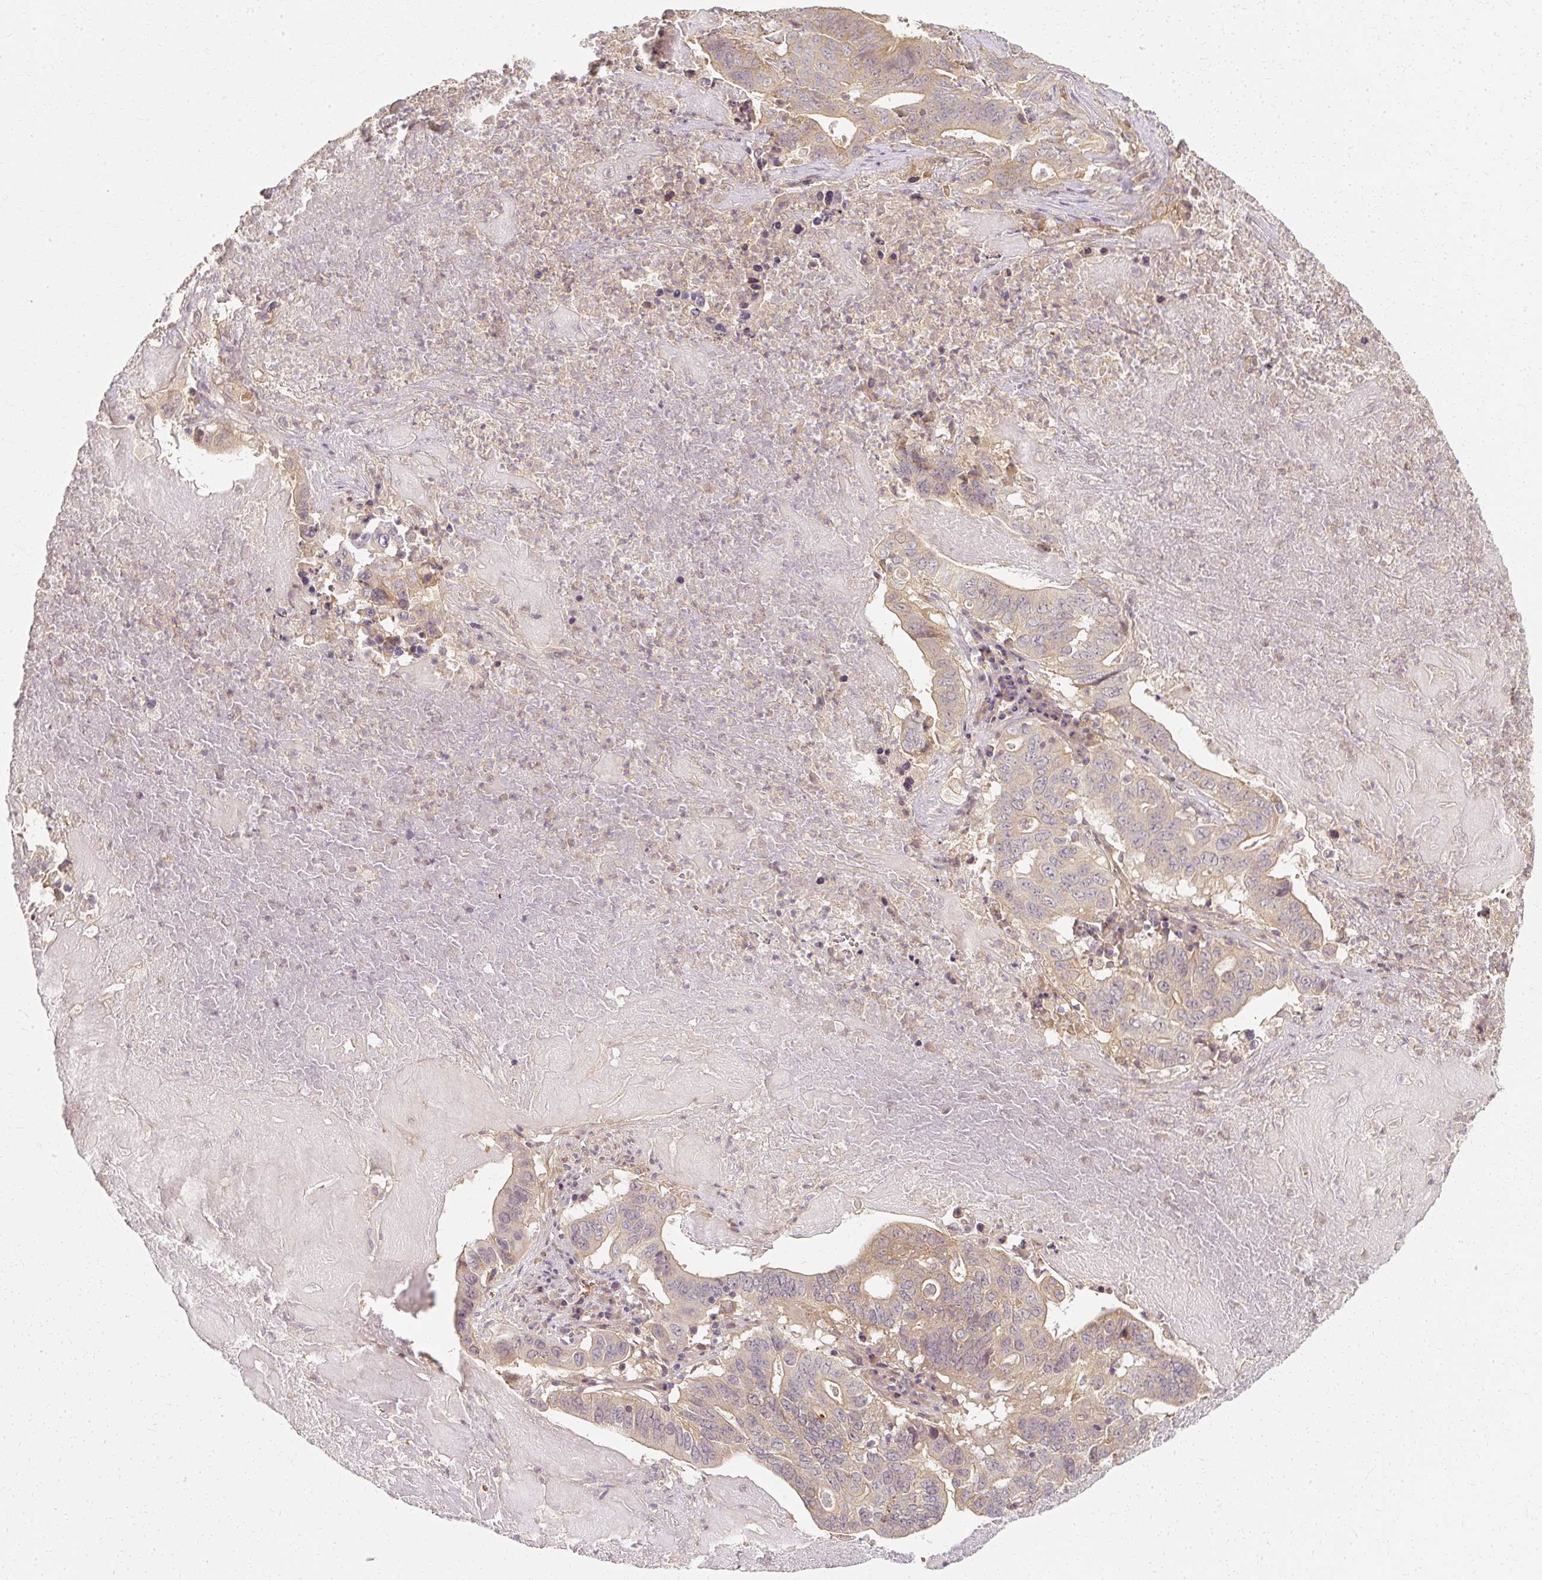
{"staining": {"intensity": "moderate", "quantity": "25%-75%", "location": "cytoplasmic/membranous"}, "tissue": "lung cancer", "cell_type": "Tumor cells", "image_type": "cancer", "snomed": [{"axis": "morphology", "description": "Adenocarcinoma, NOS"}, {"axis": "topography", "description": "Lung"}], "caption": "Brown immunohistochemical staining in human lung cancer demonstrates moderate cytoplasmic/membranous positivity in approximately 25%-75% of tumor cells.", "gene": "GNAQ", "patient": {"sex": "female", "age": 60}}